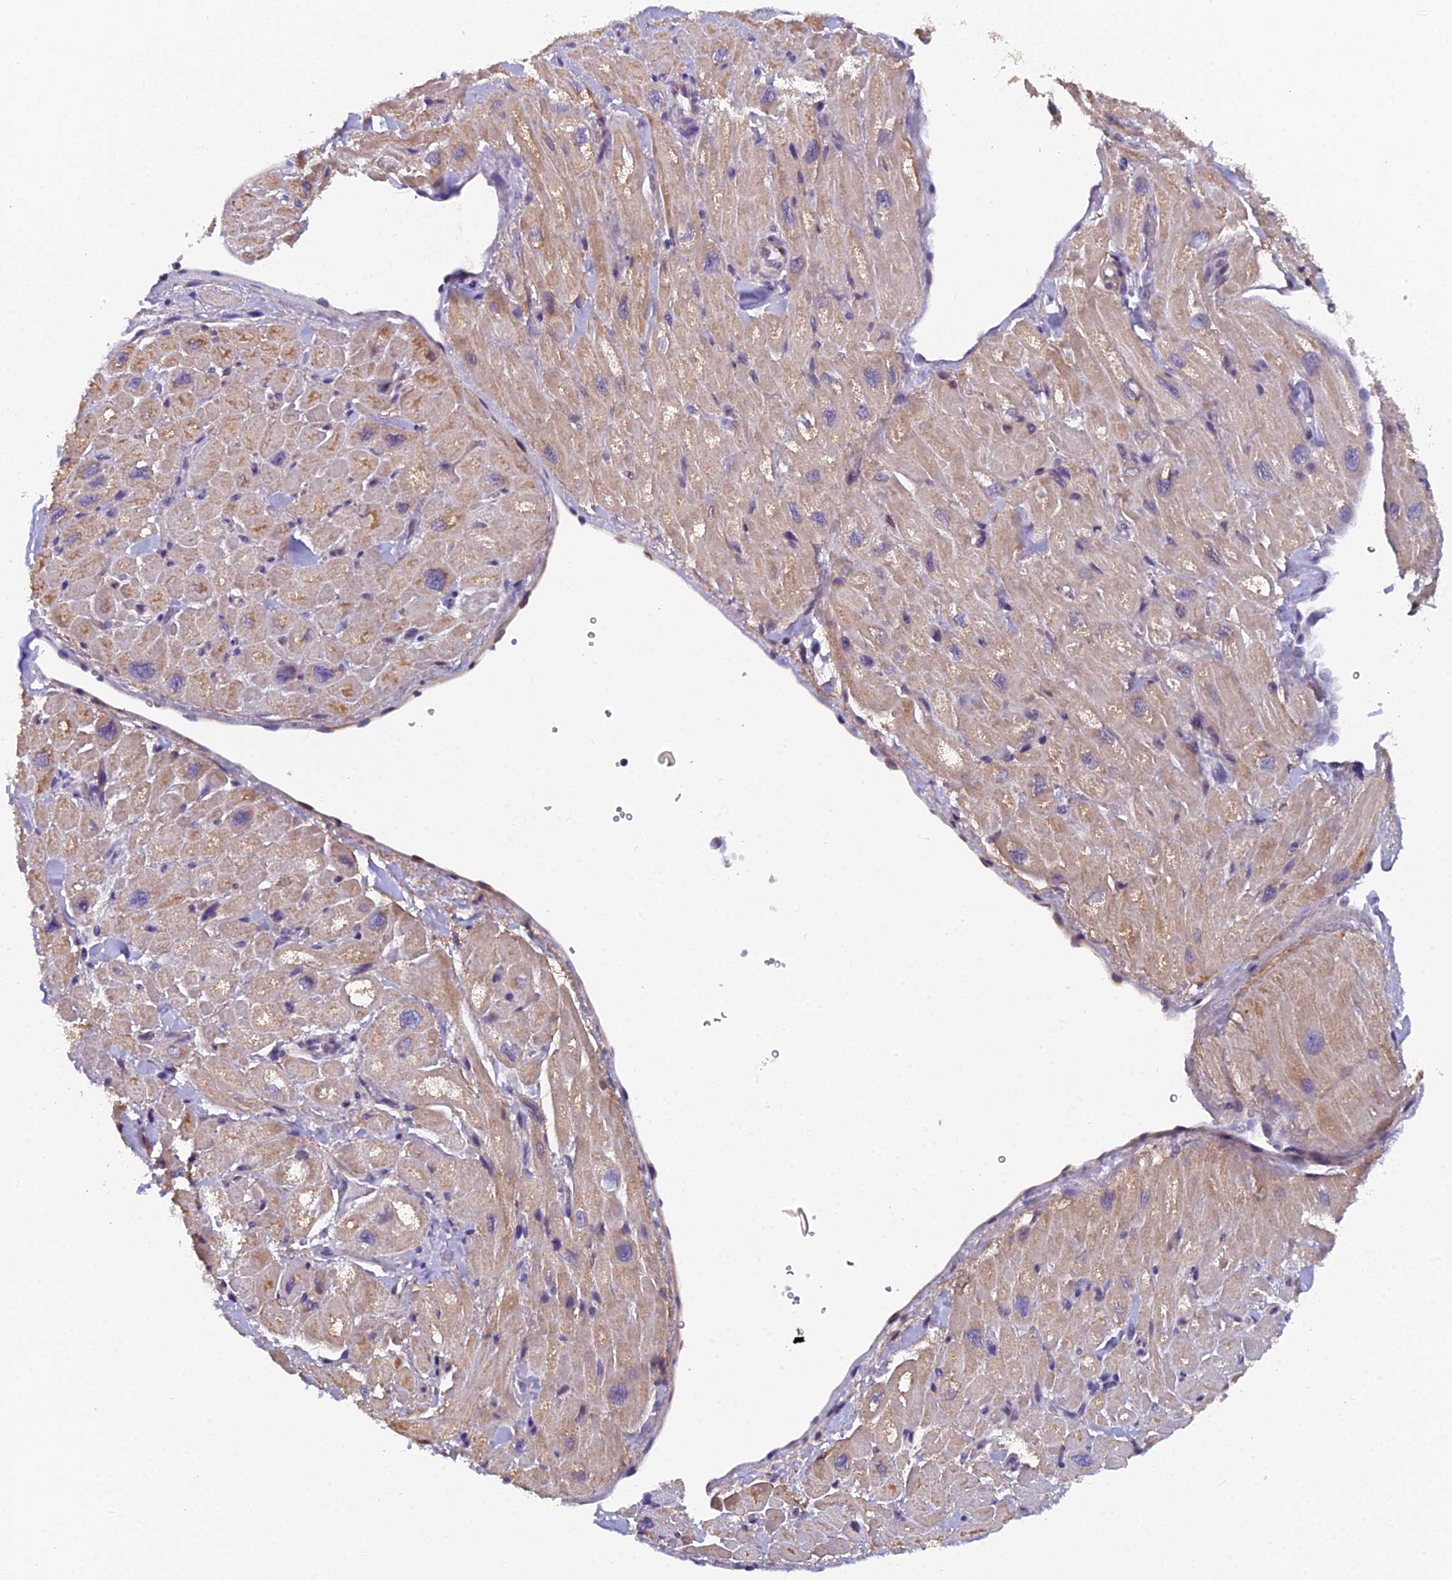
{"staining": {"intensity": "weak", "quantity": "25%-75%", "location": "cytoplasmic/membranous"}, "tissue": "heart muscle", "cell_type": "Cardiomyocytes", "image_type": "normal", "snomed": [{"axis": "morphology", "description": "Normal tissue, NOS"}, {"axis": "topography", "description": "Heart"}], "caption": "Brown immunohistochemical staining in benign heart muscle exhibits weak cytoplasmic/membranous staining in approximately 25%-75% of cardiomyocytes.", "gene": "XKR9", "patient": {"sex": "male", "age": 65}}